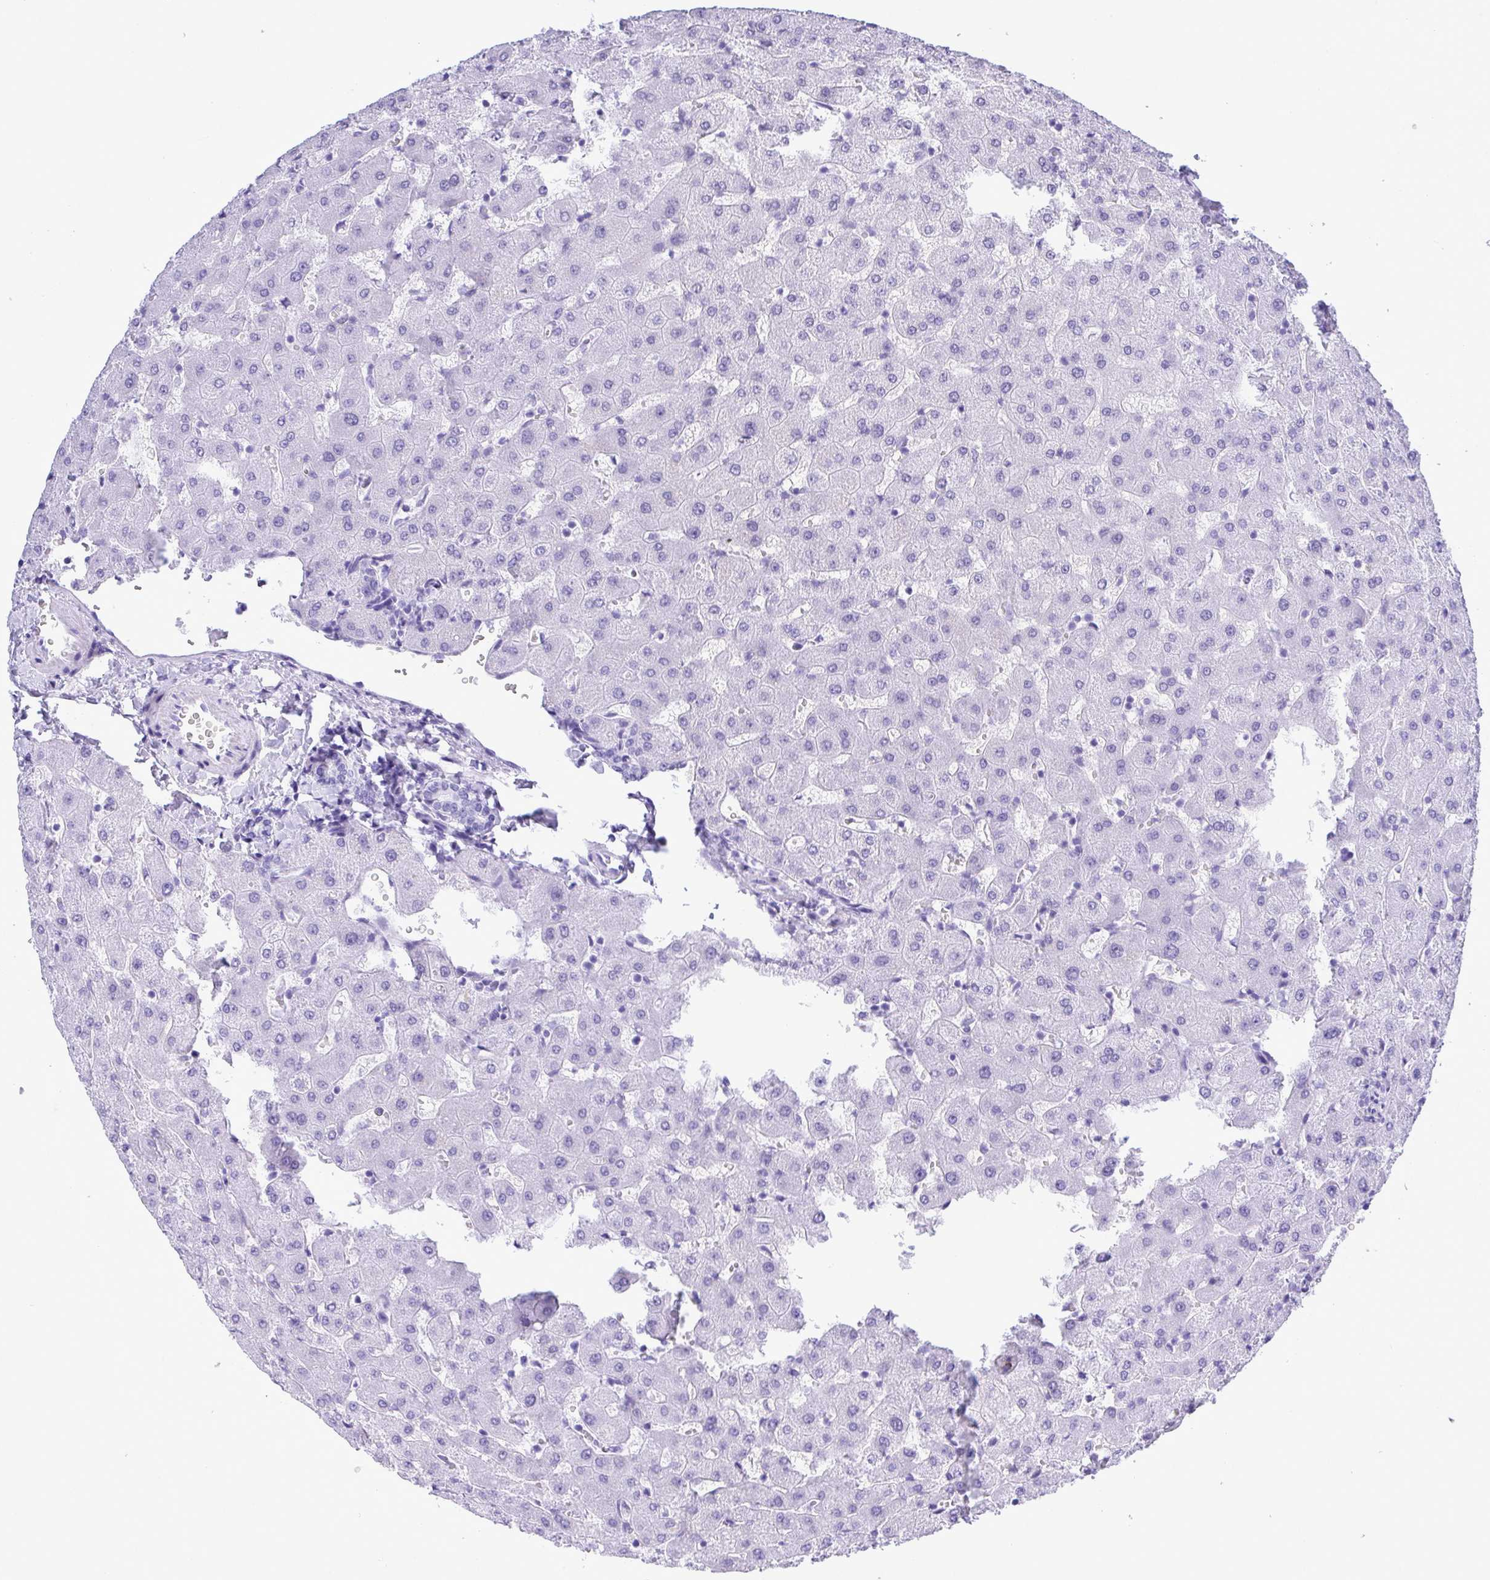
{"staining": {"intensity": "negative", "quantity": "none", "location": "none"}, "tissue": "liver", "cell_type": "Cholangiocytes", "image_type": "normal", "snomed": [{"axis": "morphology", "description": "Normal tissue, NOS"}, {"axis": "topography", "description": "Liver"}], "caption": "Normal liver was stained to show a protein in brown. There is no significant expression in cholangiocytes.", "gene": "THOP1", "patient": {"sex": "female", "age": 63}}